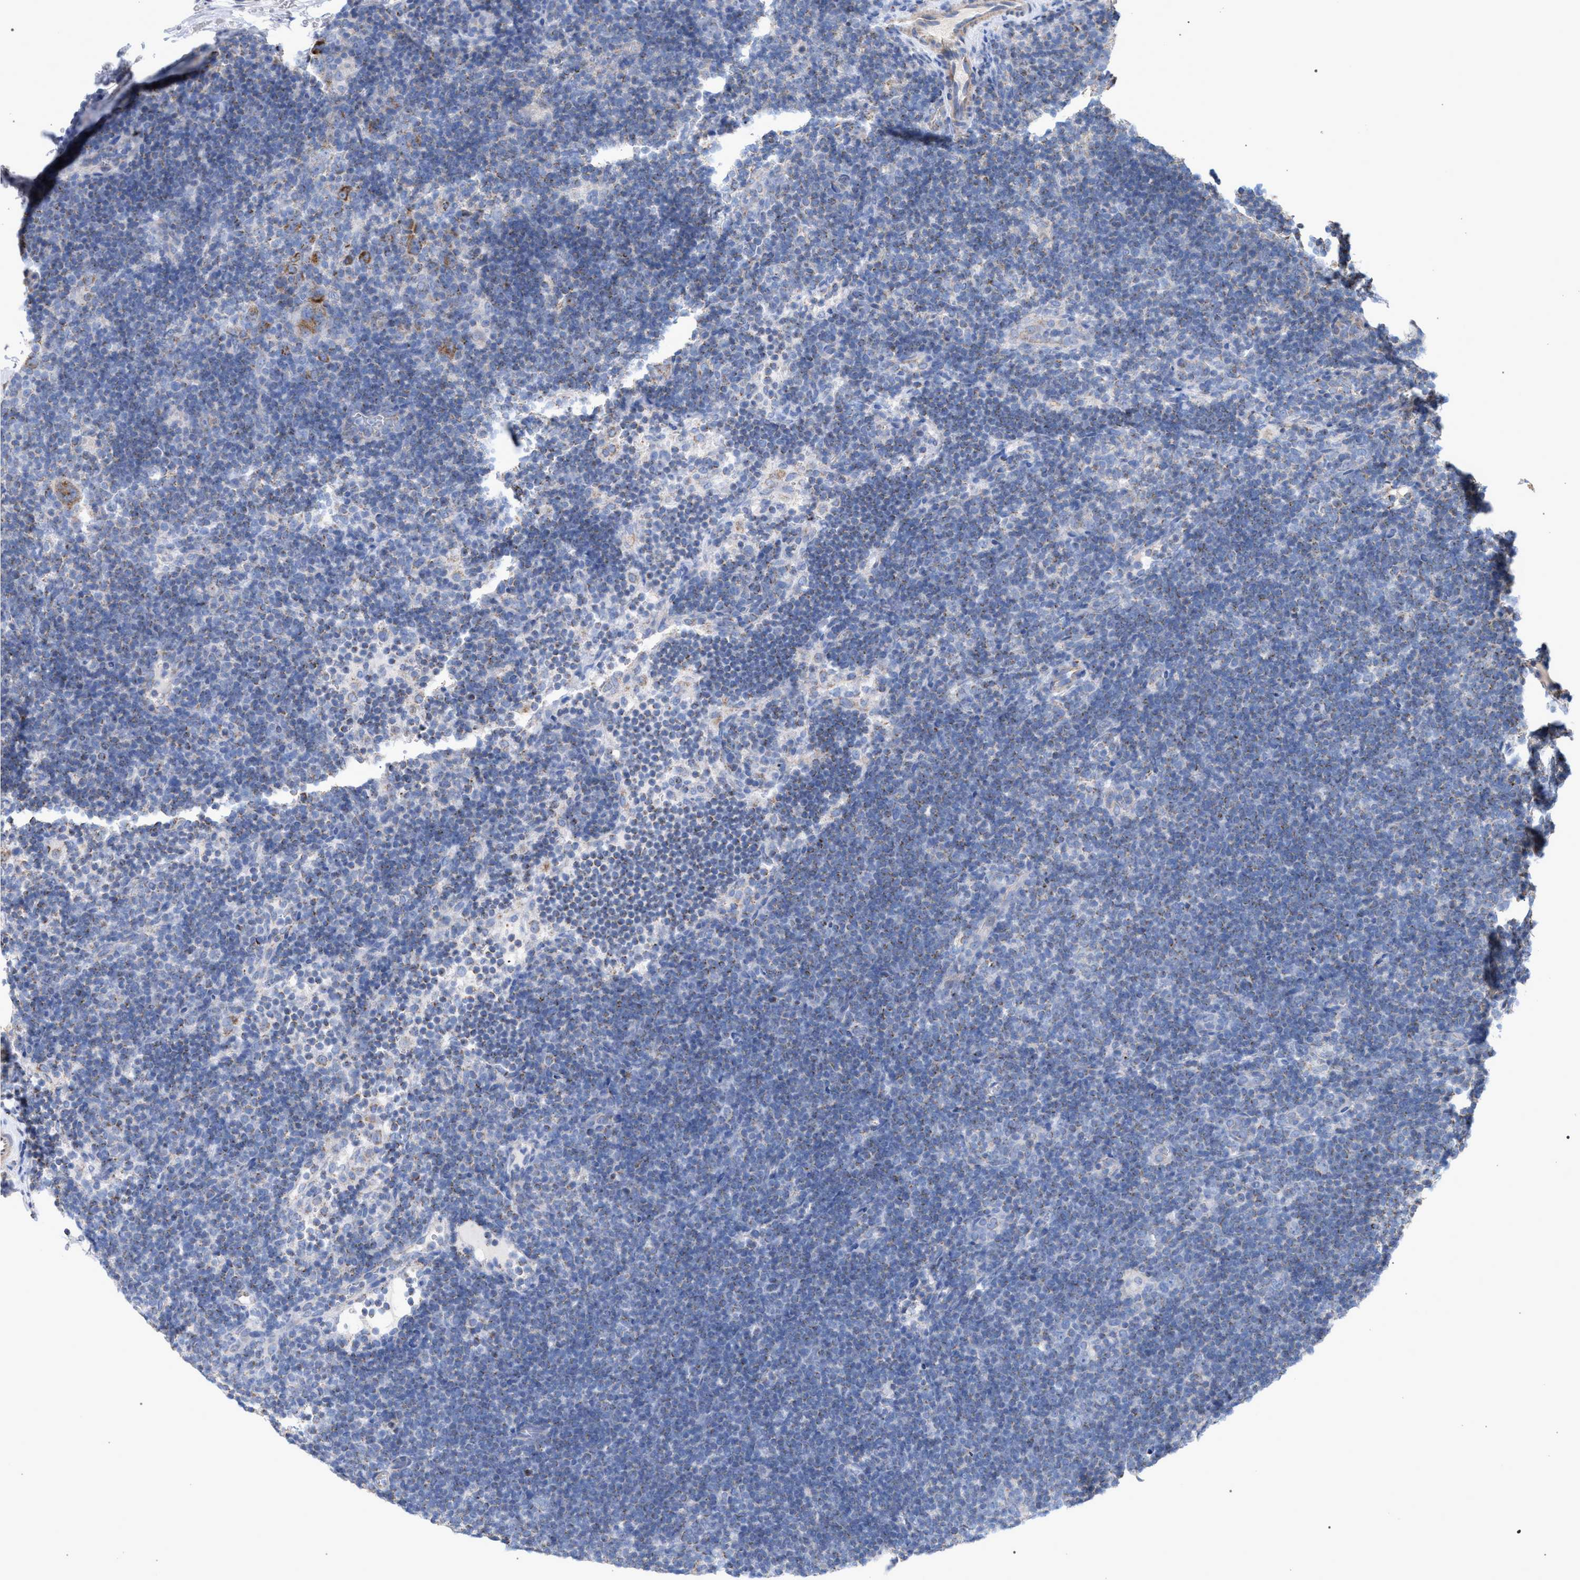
{"staining": {"intensity": "moderate", "quantity": ">75%", "location": "cytoplasmic/membranous"}, "tissue": "lymphoma", "cell_type": "Tumor cells", "image_type": "cancer", "snomed": [{"axis": "morphology", "description": "Hodgkin's disease, NOS"}, {"axis": "topography", "description": "Lymph node"}], "caption": "A brown stain labels moderate cytoplasmic/membranous positivity of a protein in human lymphoma tumor cells.", "gene": "ECI2", "patient": {"sex": "female", "age": 57}}